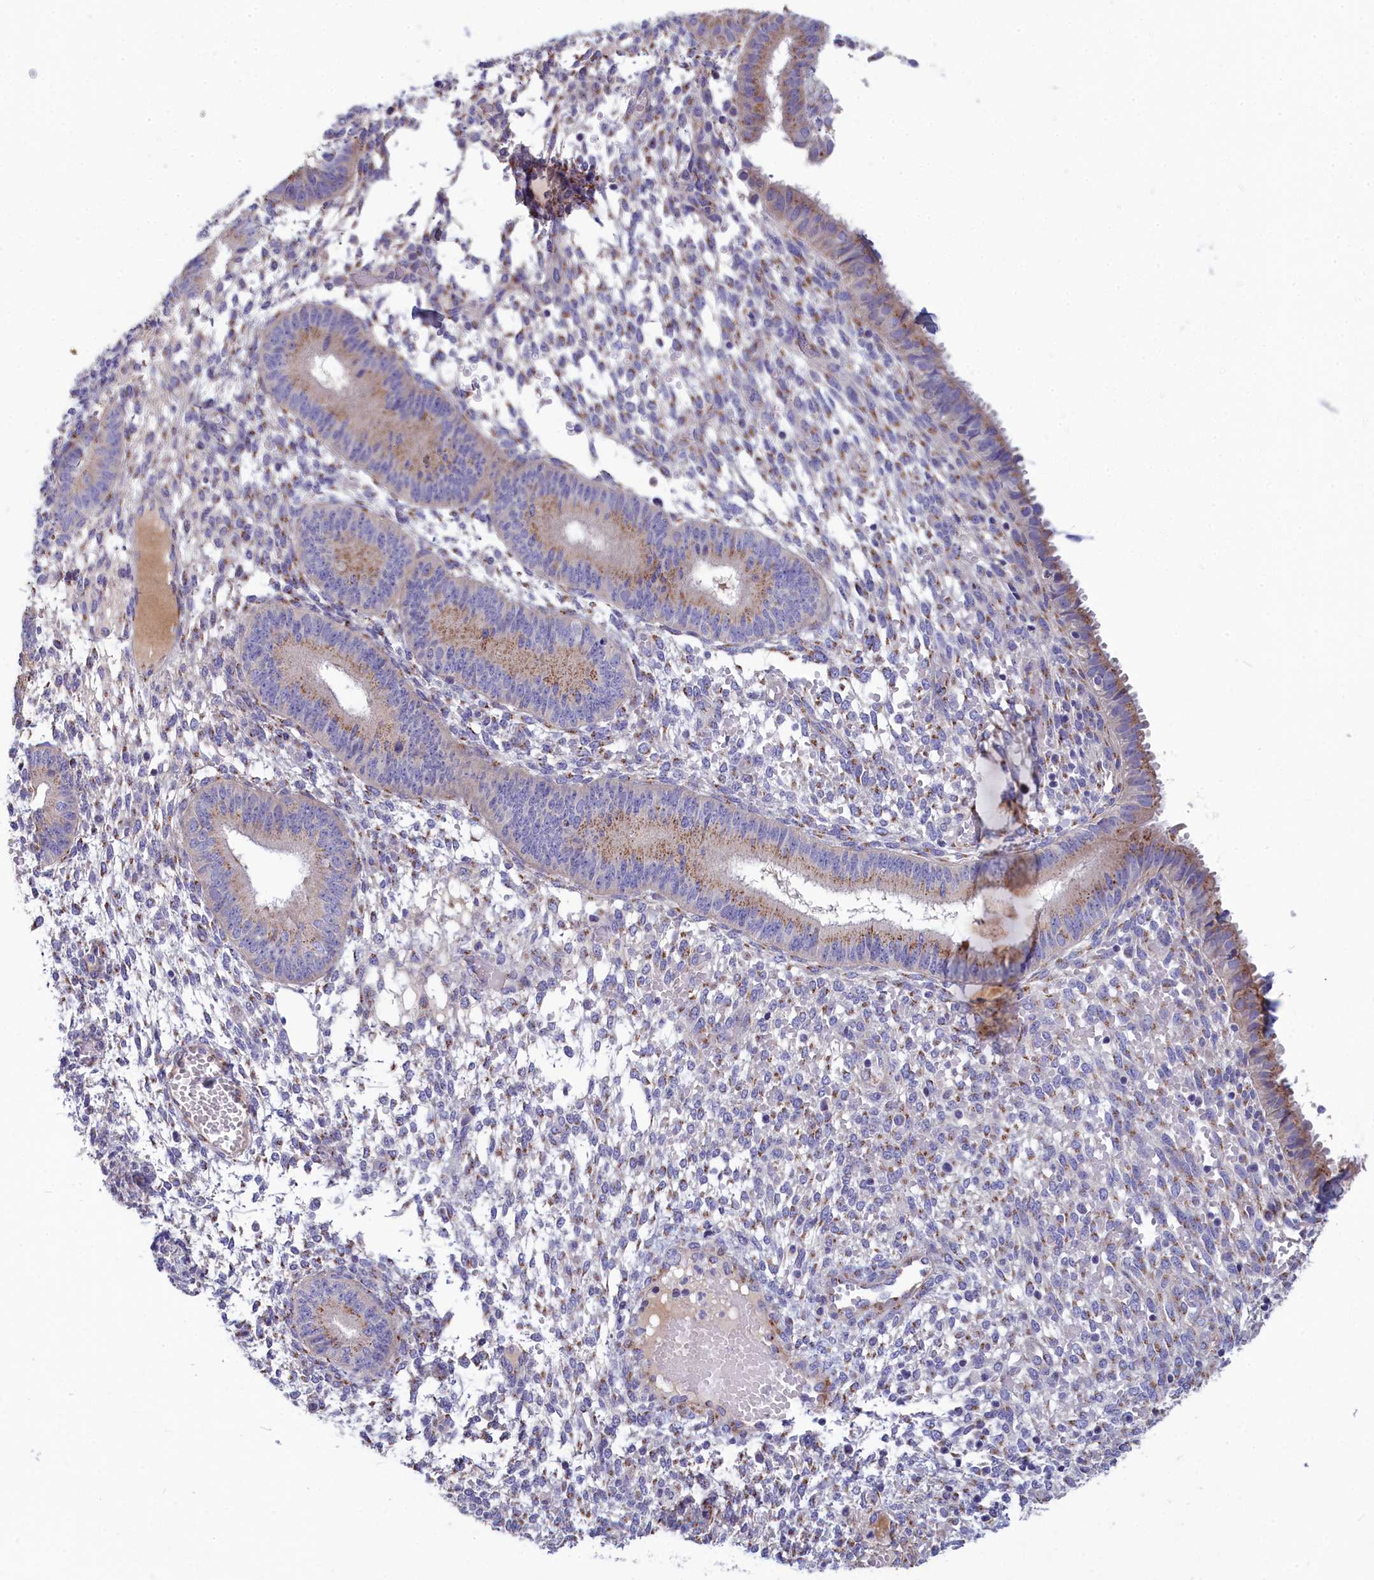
{"staining": {"intensity": "moderate", "quantity": "<25%", "location": "cytoplasmic/membranous"}, "tissue": "endometrium", "cell_type": "Cells in endometrial stroma", "image_type": "normal", "snomed": [{"axis": "morphology", "description": "Normal tissue, NOS"}, {"axis": "topography", "description": "Endometrium"}], "caption": "IHC image of normal endometrium stained for a protein (brown), which displays low levels of moderate cytoplasmic/membranous positivity in about <25% of cells in endometrial stroma.", "gene": "TUBGCP4", "patient": {"sex": "female", "age": 49}}